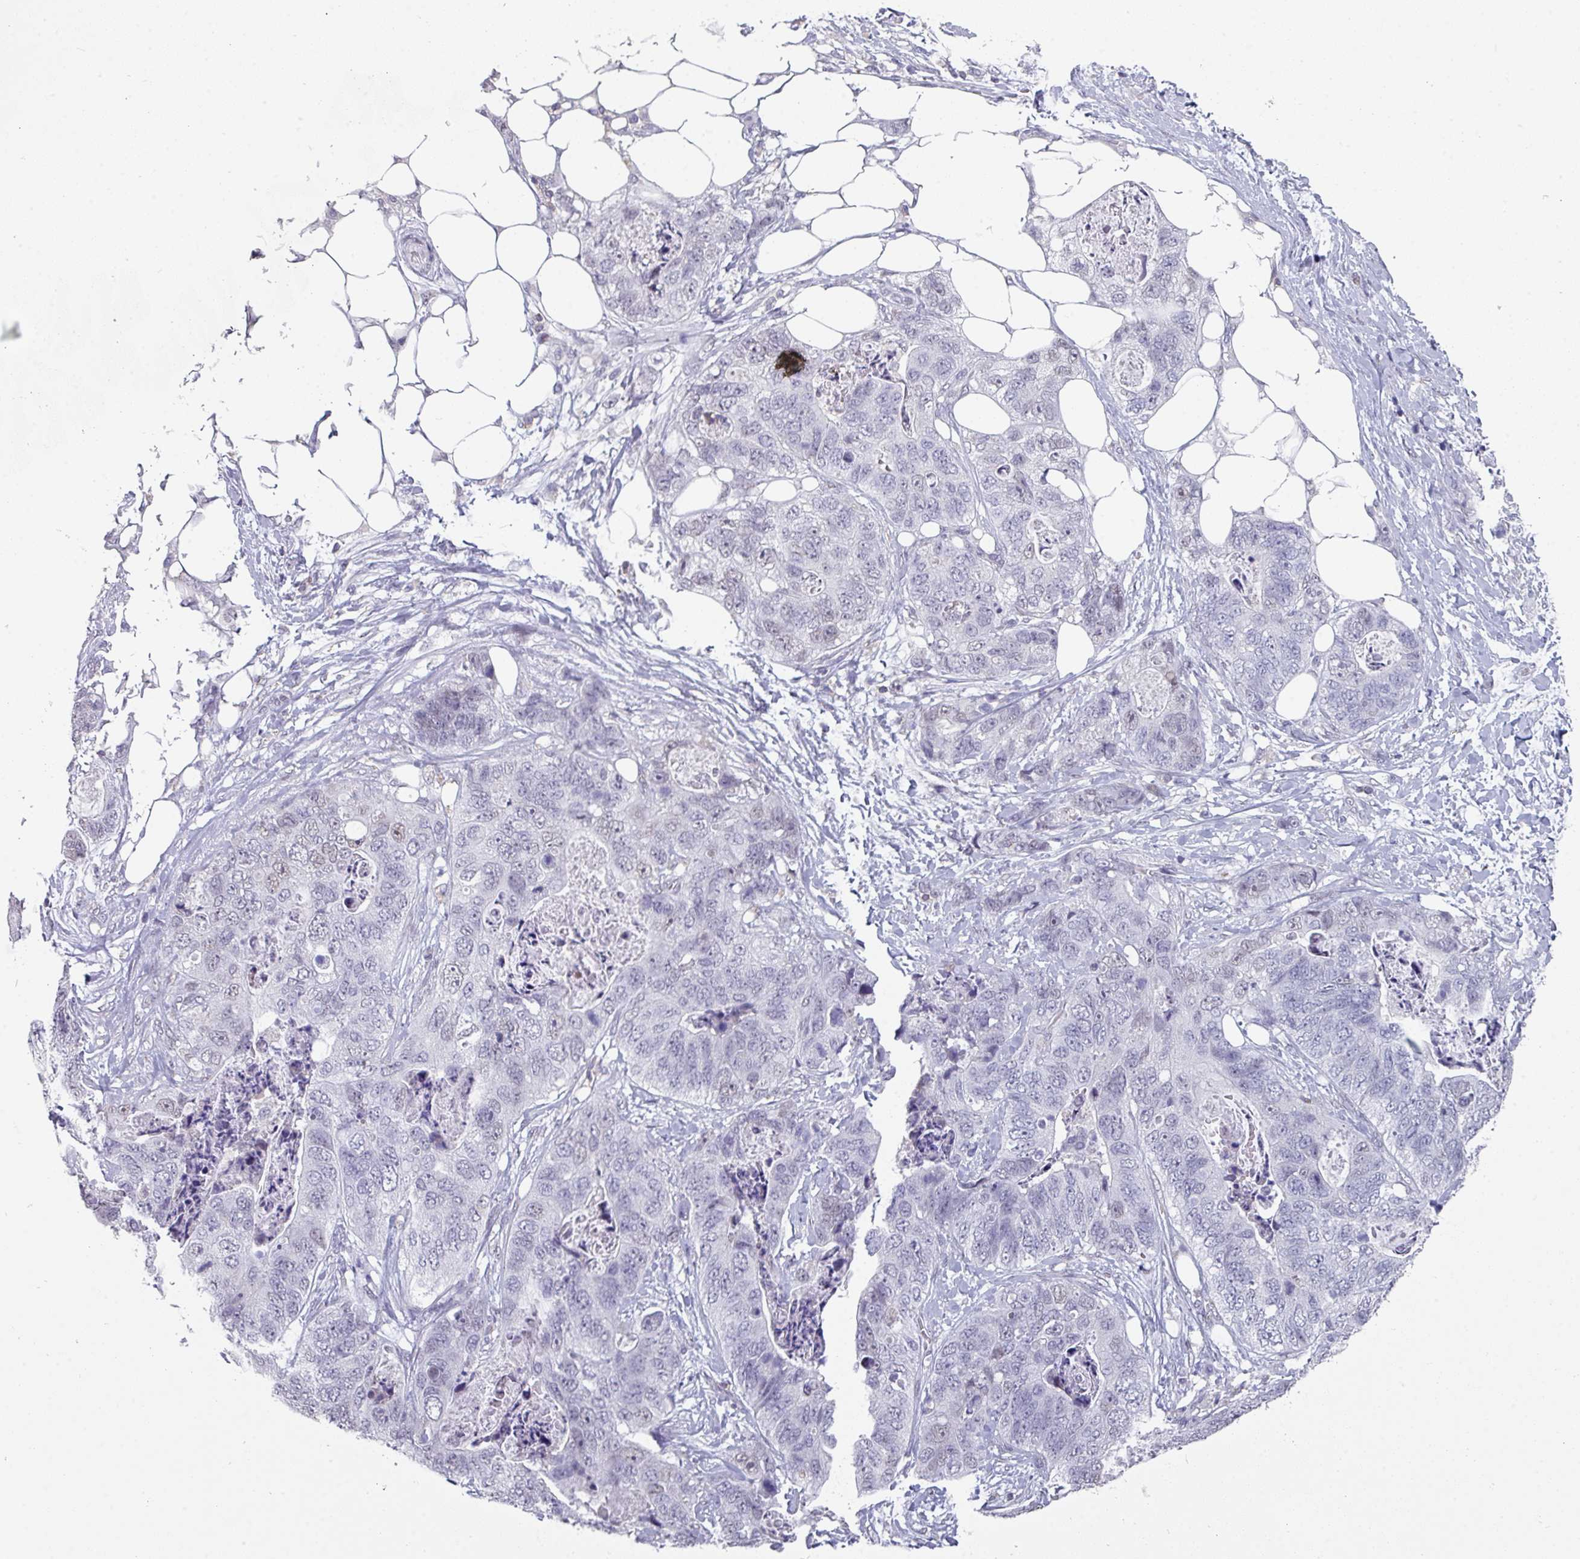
{"staining": {"intensity": "negative", "quantity": "none", "location": "none"}, "tissue": "stomach cancer", "cell_type": "Tumor cells", "image_type": "cancer", "snomed": [{"axis": "morphology", "description": "Adenocarcinoma, NOS"}, {"axis": "topography", "description": "Stomach"}], "caption": "Photomicrograph shows no protein expression in tumor cells of adenocarcinoma (stomach) tissue.", "gene": "RASAL3", "patient": {"sex": "female", "age": 89}}